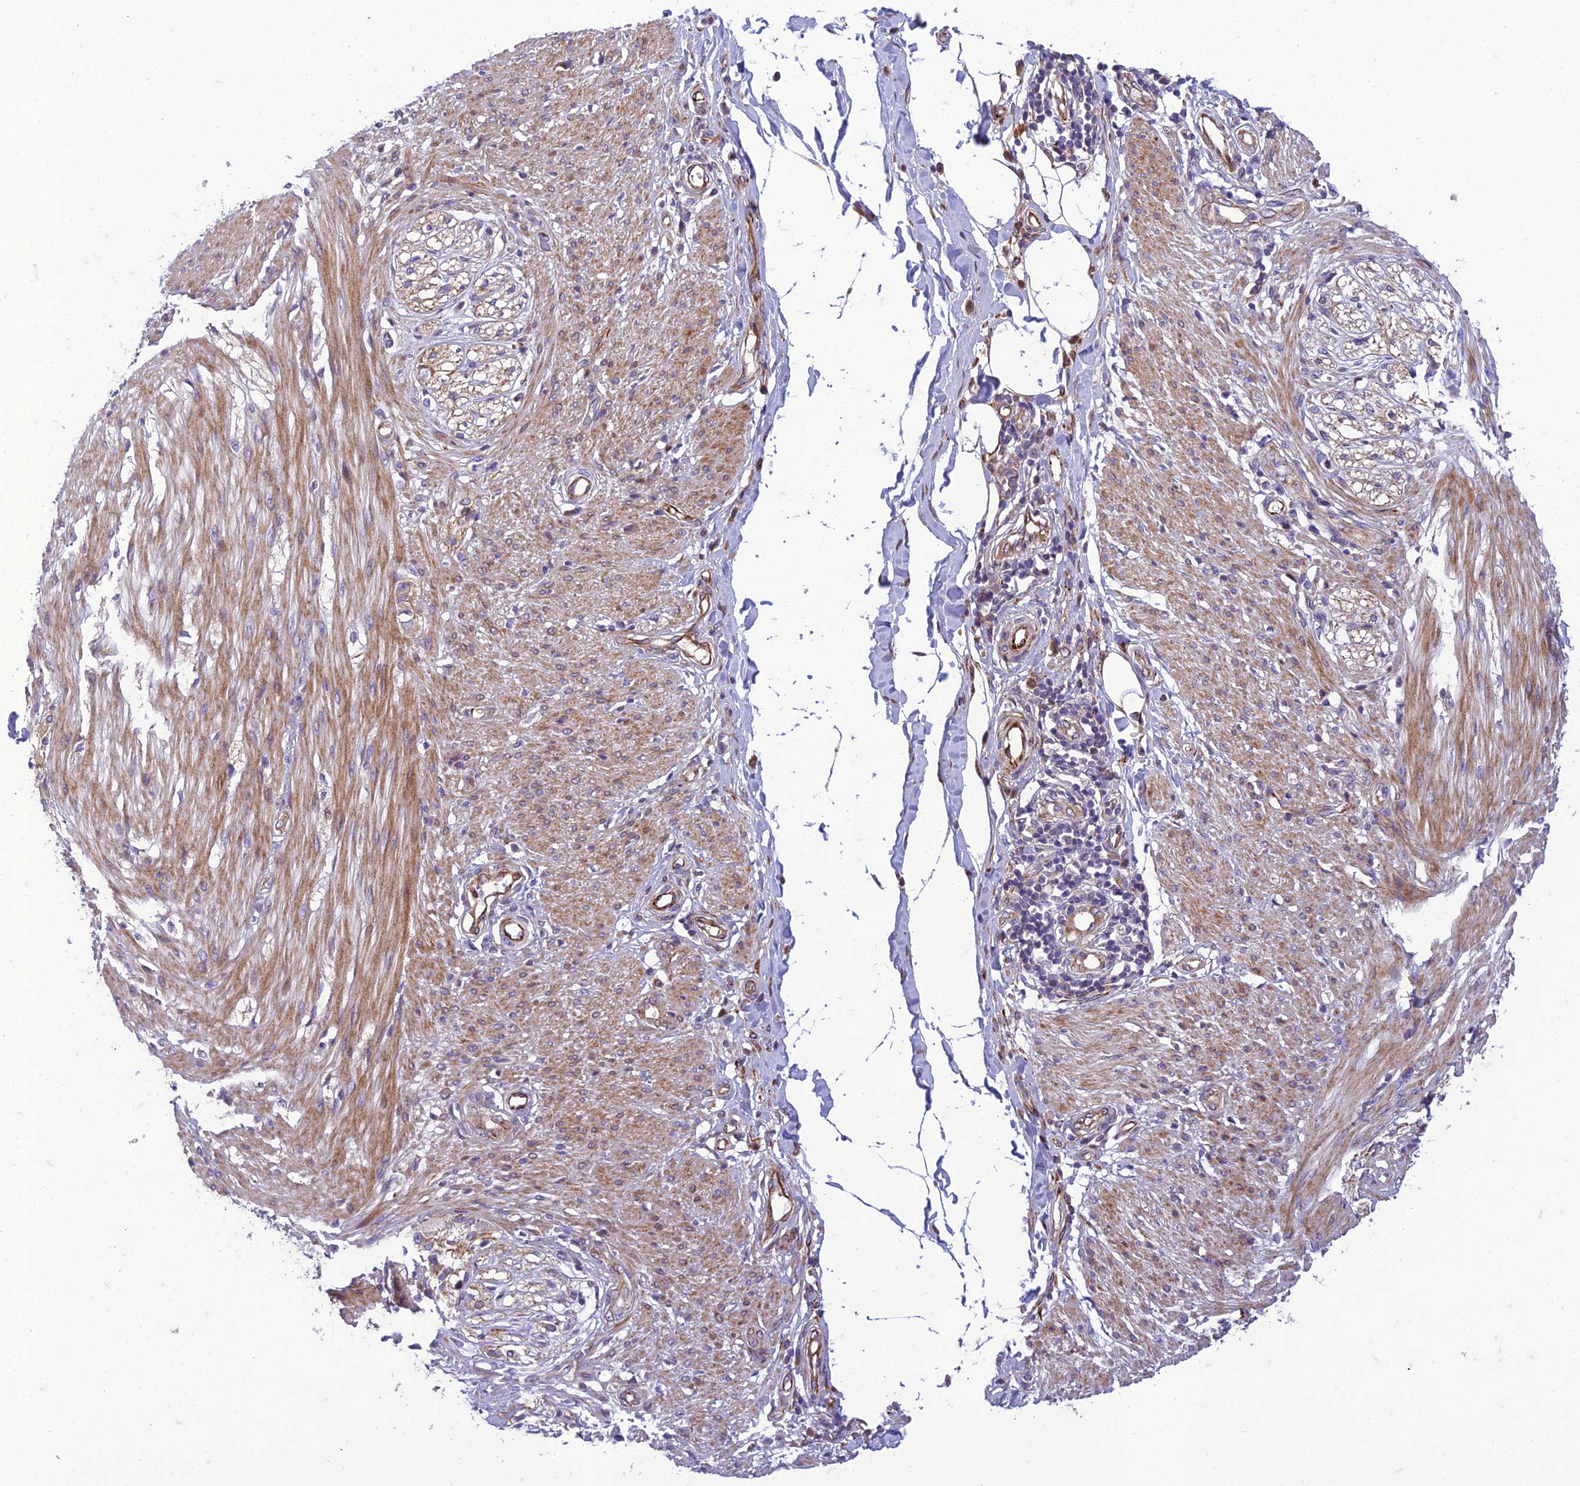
{"staining": {"intensity": "moderate", "quantity": ">75%", "location": "cytoplasmic/membranous"}, "tissue": "smooth muscle", "cell_type": "Smooth muscle cells", "image_type": "normal", "snomed": [{"axis": "morphology", "description": "Normal tissue, NOS"}, {"axis": "morphology", "description": "Adenocarcinoma, NOS"}, {"axis": "topography", "description": "Colon"}, {"axis": "topography", "description": "Peripheral nerve tissue"}], "caption": "DAB immunohistochemical staining of normal human smooth muscle shows moderate cytoplasmic/membranous protein positivity in about >75% of smooth muscle cells.", "gene": "SEL1L3", "patient": {"sex": "male", "age": 14}}